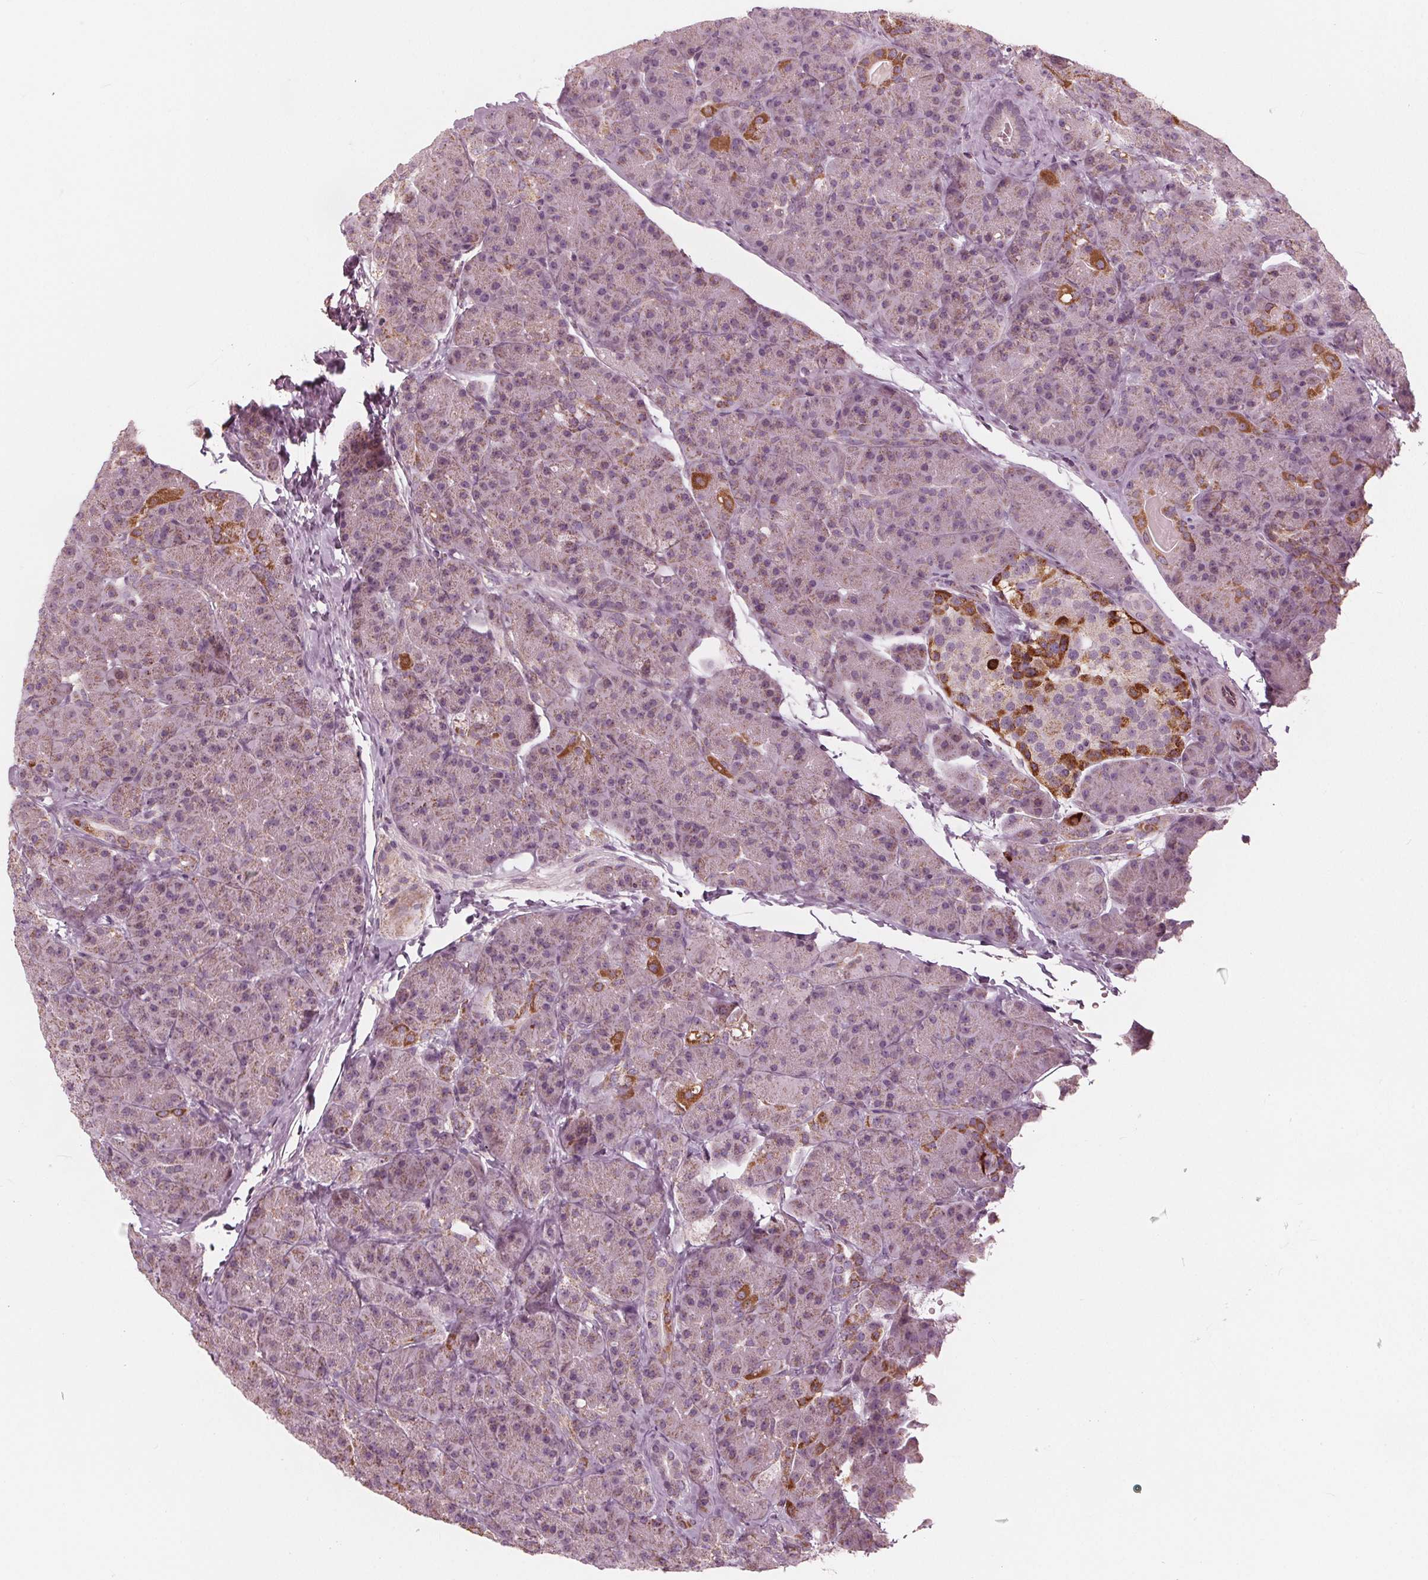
{"staining": {"intensity": "moderate", "quantity": "<25%", "location": "cytoplasmic/membranous"}, "tissue": "pancreas", "cell_type": "Exocrine glandular cells", "image_type": "normal", "snomed": [{"axis": "morphology", "description": "Normal tissue, NOS"}, {"axis": "topography", "description": "Pancreas"}], "caption": "Immunohistochemistry photomicrograph of normal pancreas: pancreas stained using immunohistochemistry (IHC) demonstrates low levels of moderate protein expression localized specifically in the cytoplasmic/membranous of exocrine glandular cells, appearing as a cytoplasmic/membranous brown color.", "gene": "DCAF4L2", "patient": {"sex": "male", "age": 57}}